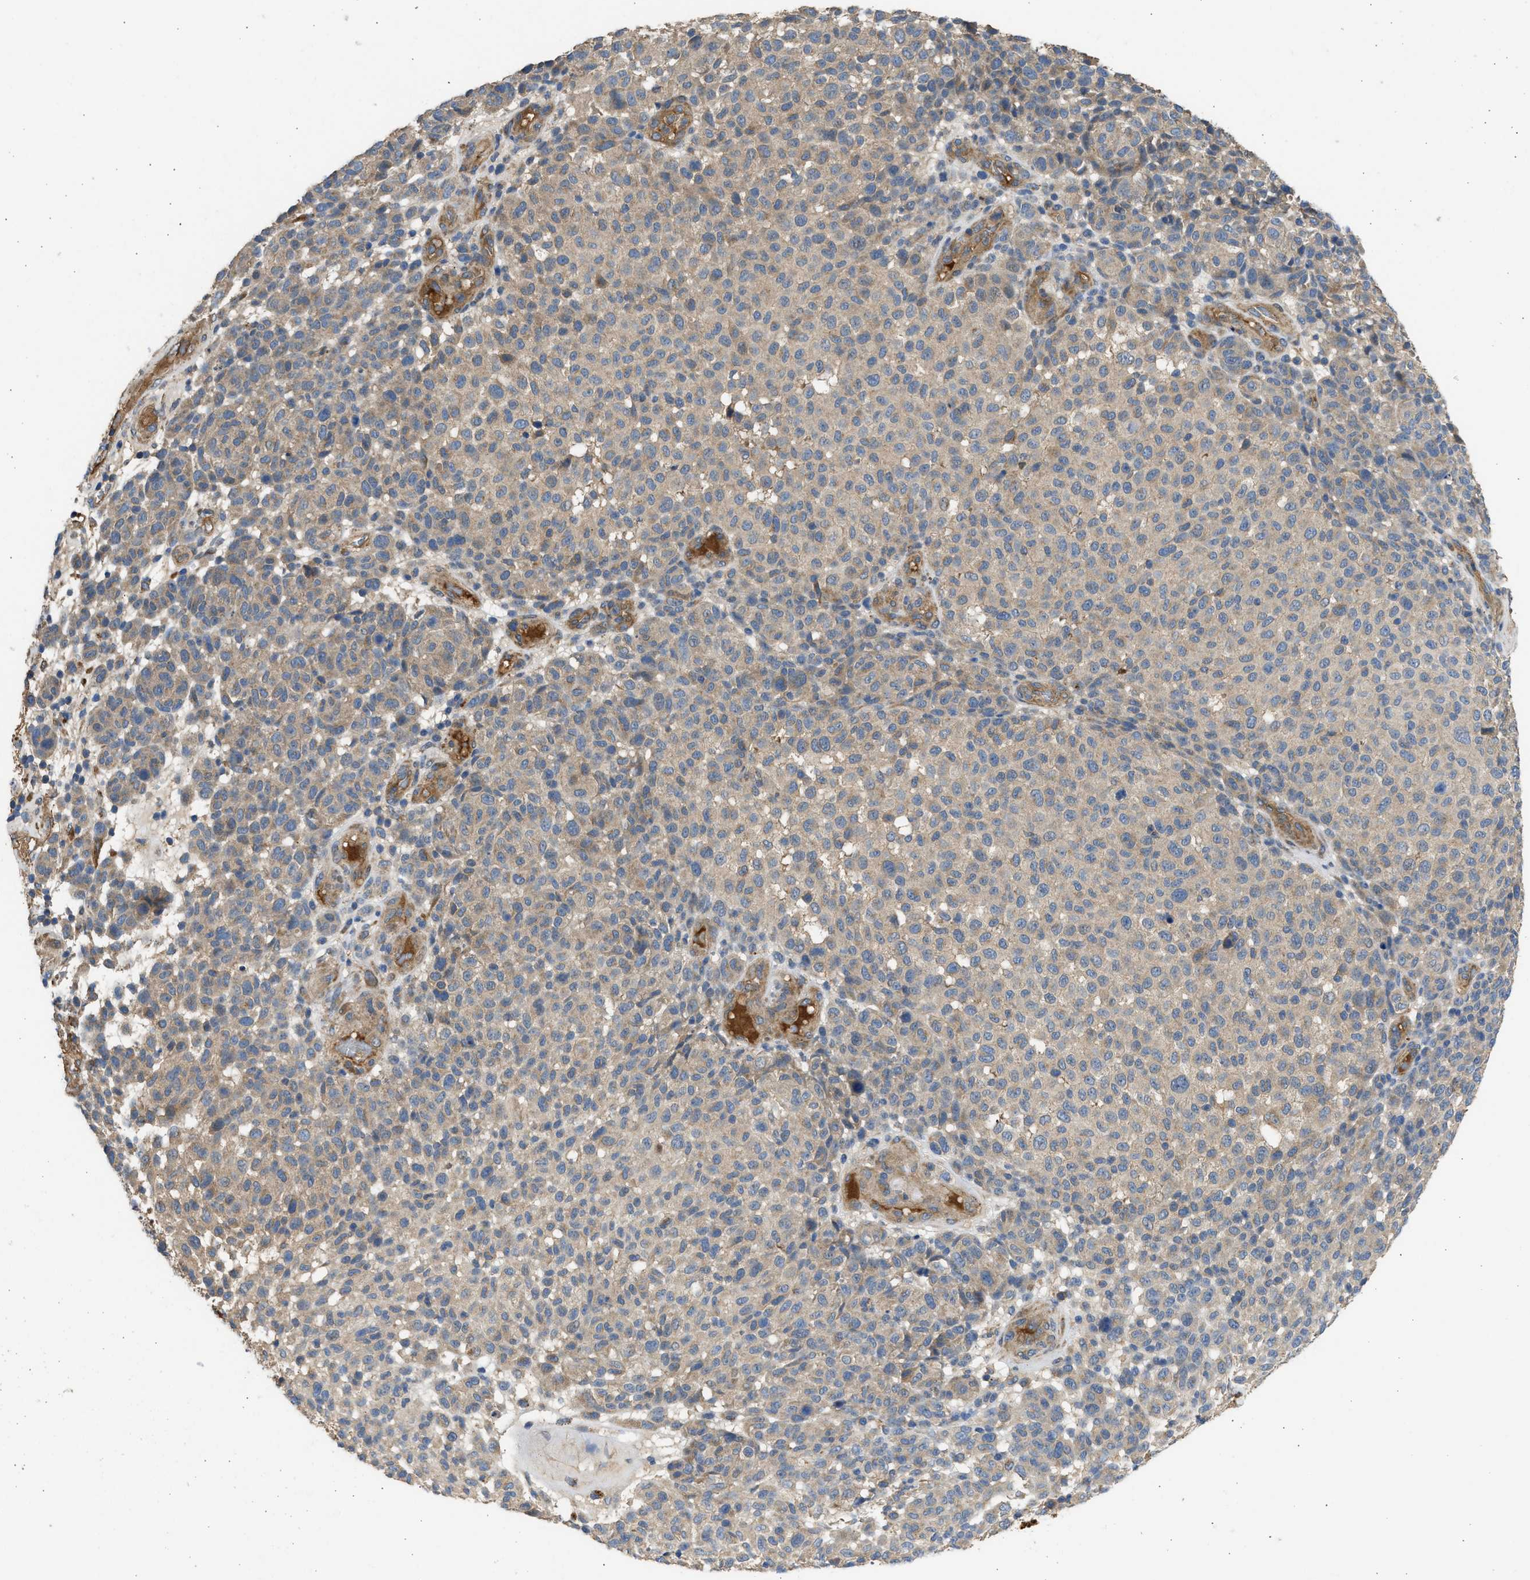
{"staining": {"intensity": "weak", "quantity": ">75%", "location": "cytoplasmic/membranous"}, "tissue": "melanoma", "cell_type": "Tumor cells", "image_type": "cancer", "snomed": [{"axis": "morphology", "description": "Malignant melanoma, NOS"}, {"axis": "topography", "description": "Skin"}], "caption": "Tumor cells show low levels of weak cytoplasmic/membranous staining in approximately >75% of cells in human malignant melanoma. (Brightfield microscopy of DAB IHC at high magnification).", "gene": "CSRNP2", "patient": {"sex": "male", "age": 59}}